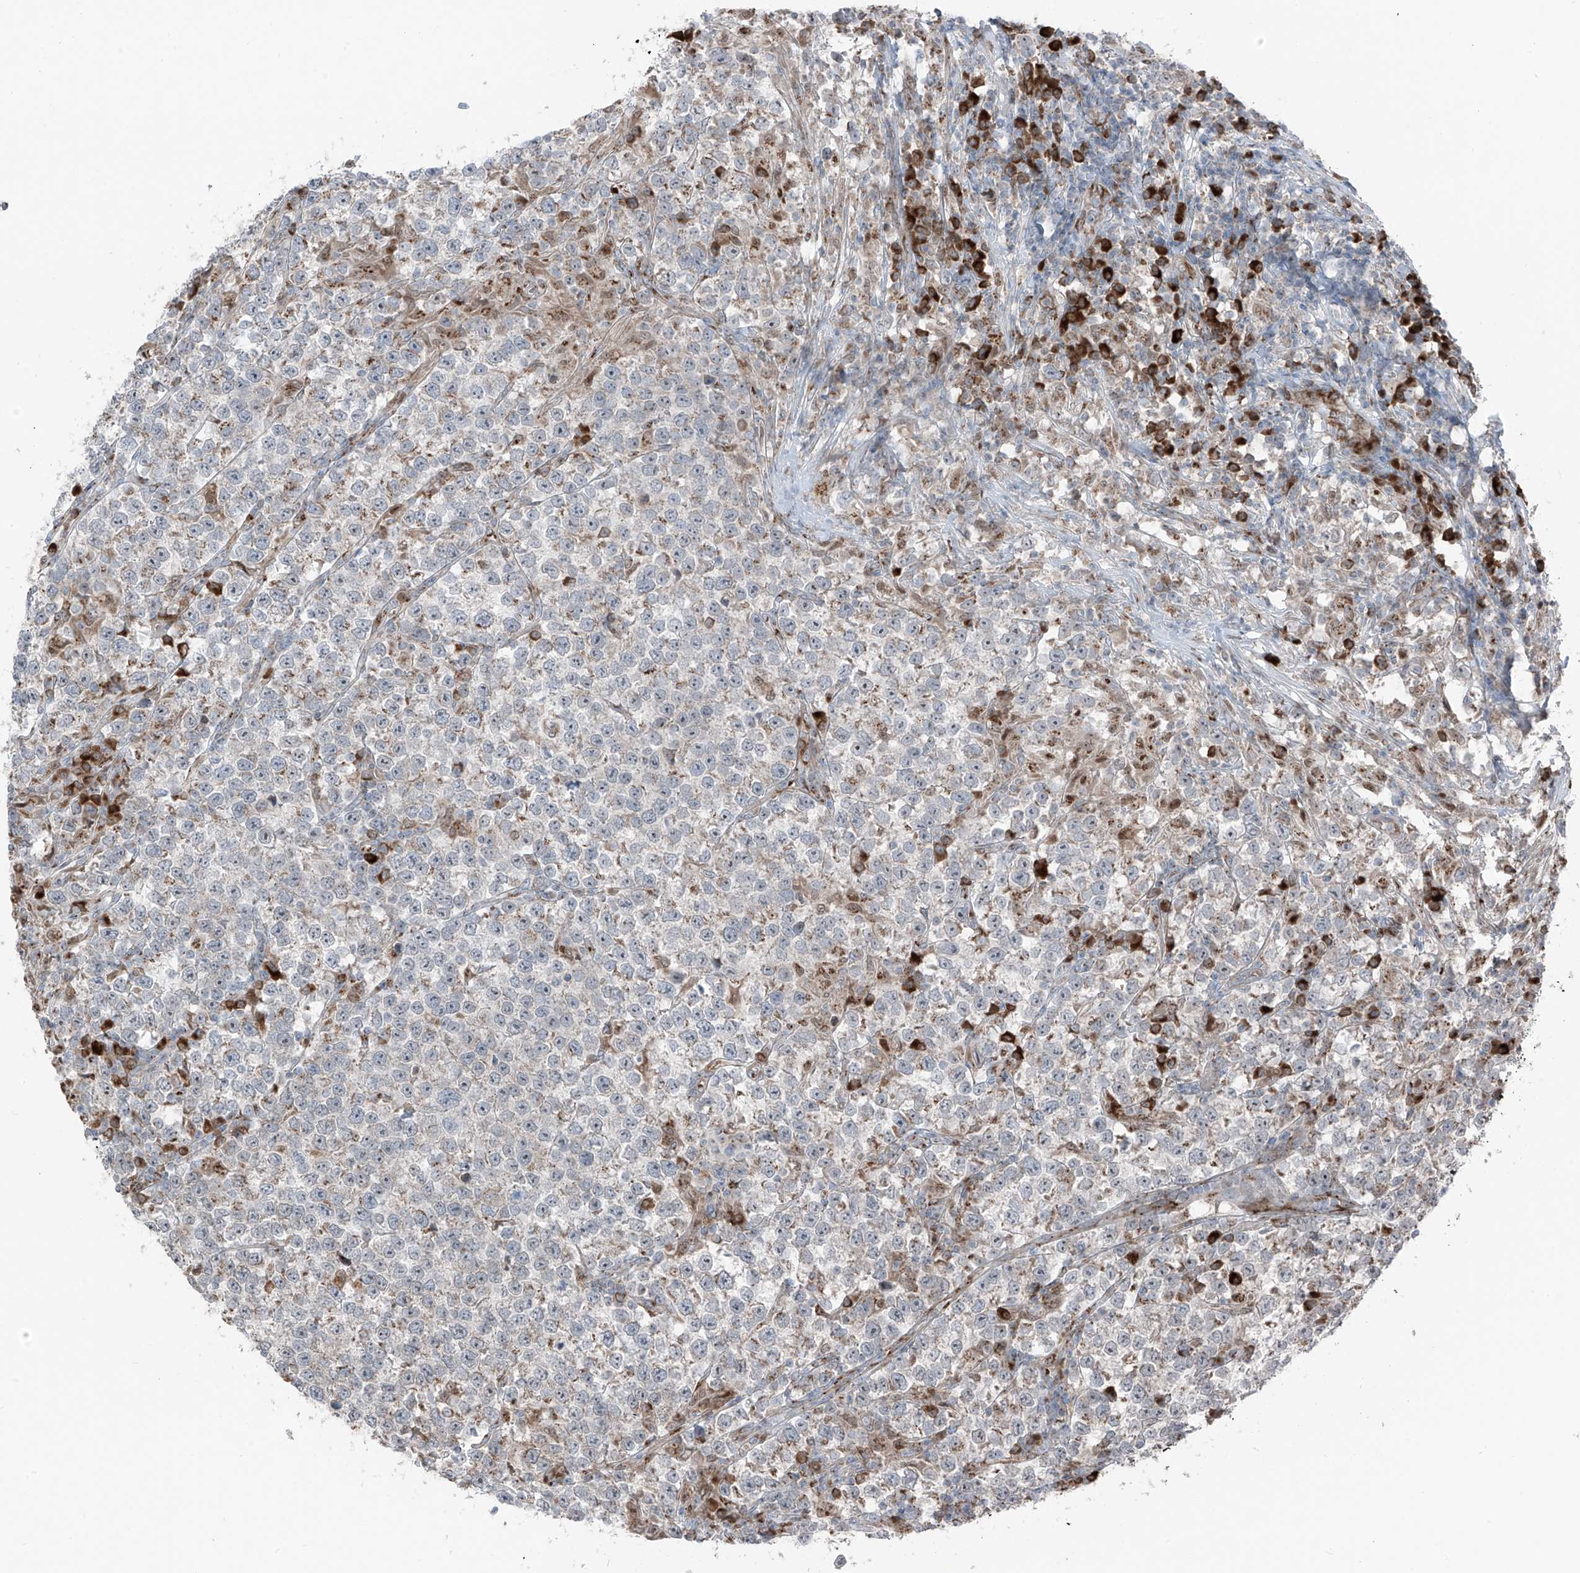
{"staining": {"intensity": "negative", "quantity": "none", "location": "none"}, "tissue": "testis cancer", "cell_type": "Tumor cells", "image_type": "cancer", "snomed": [{"axis": "morphology", "description": "Normal tissue, NOS"}, {"axis": "morphology", "description": "Seminoma, NOS"}, {"axis": "topography", "description": "Testis"}], "caption": "Testis cancer stained for a protein using IHC displays no expression tumor cells.", "gene": "ERLEC1", "patient": {"sex": "male", "age": 43}}